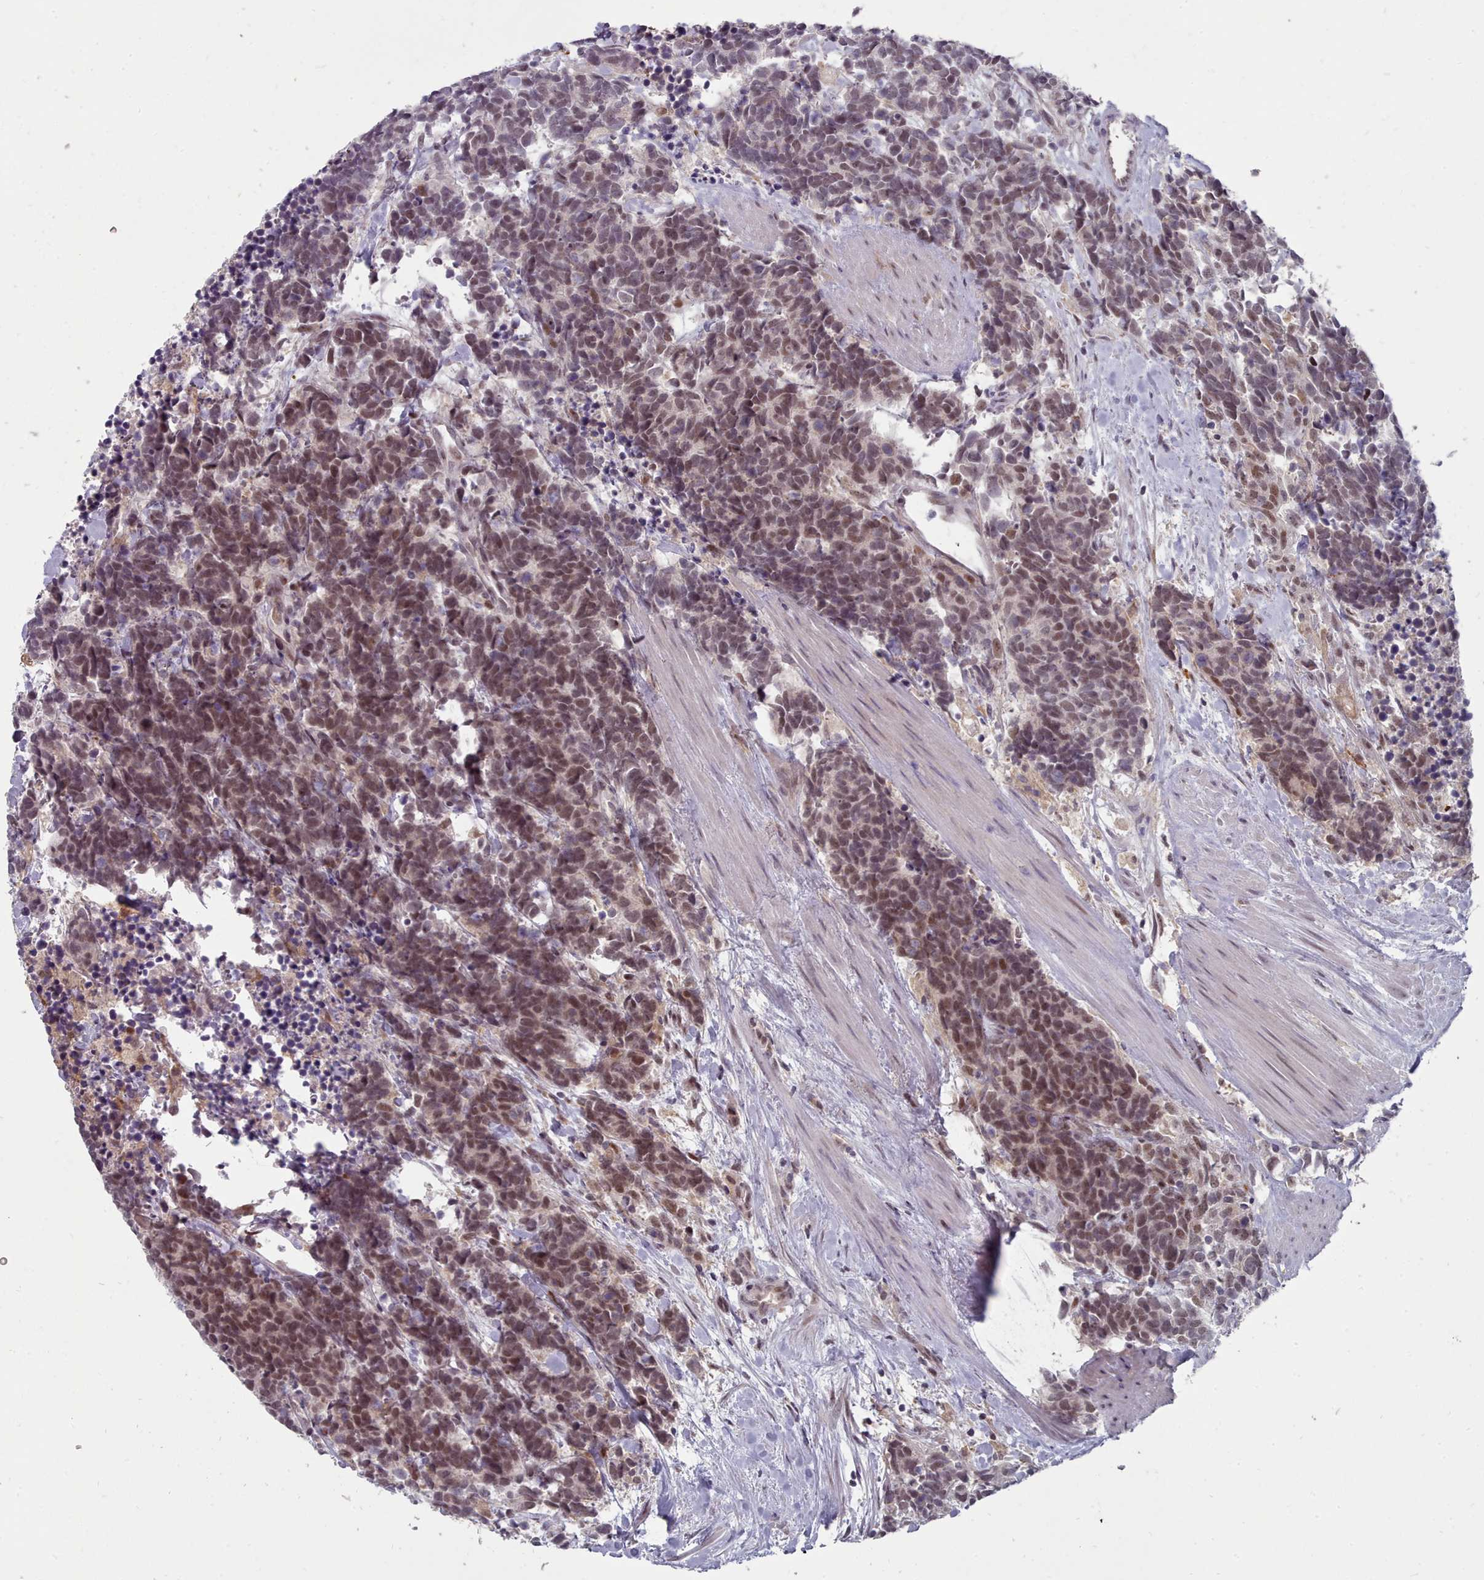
{"staining": {"intensity": "weak", "quantity": ">75%", "location": "nuclear"}, "tissue": "carcinoid", "cell_type": "Tumor cells", "image_type": "cancer", "snomed": [{"axis": "morphology", "description": "Carcinoma, NOS"}, {"axis": "morphology", "description": "Carcinoid, malignant, NOS"}, {"axis": "topography", "description": "Prostate"}], "caption": "A brown stain shows weak nuclear staining of a protein in carcinoid tumor cells.", "gene": "GINS1", "patient": {"sex": "male", "age": 57}}